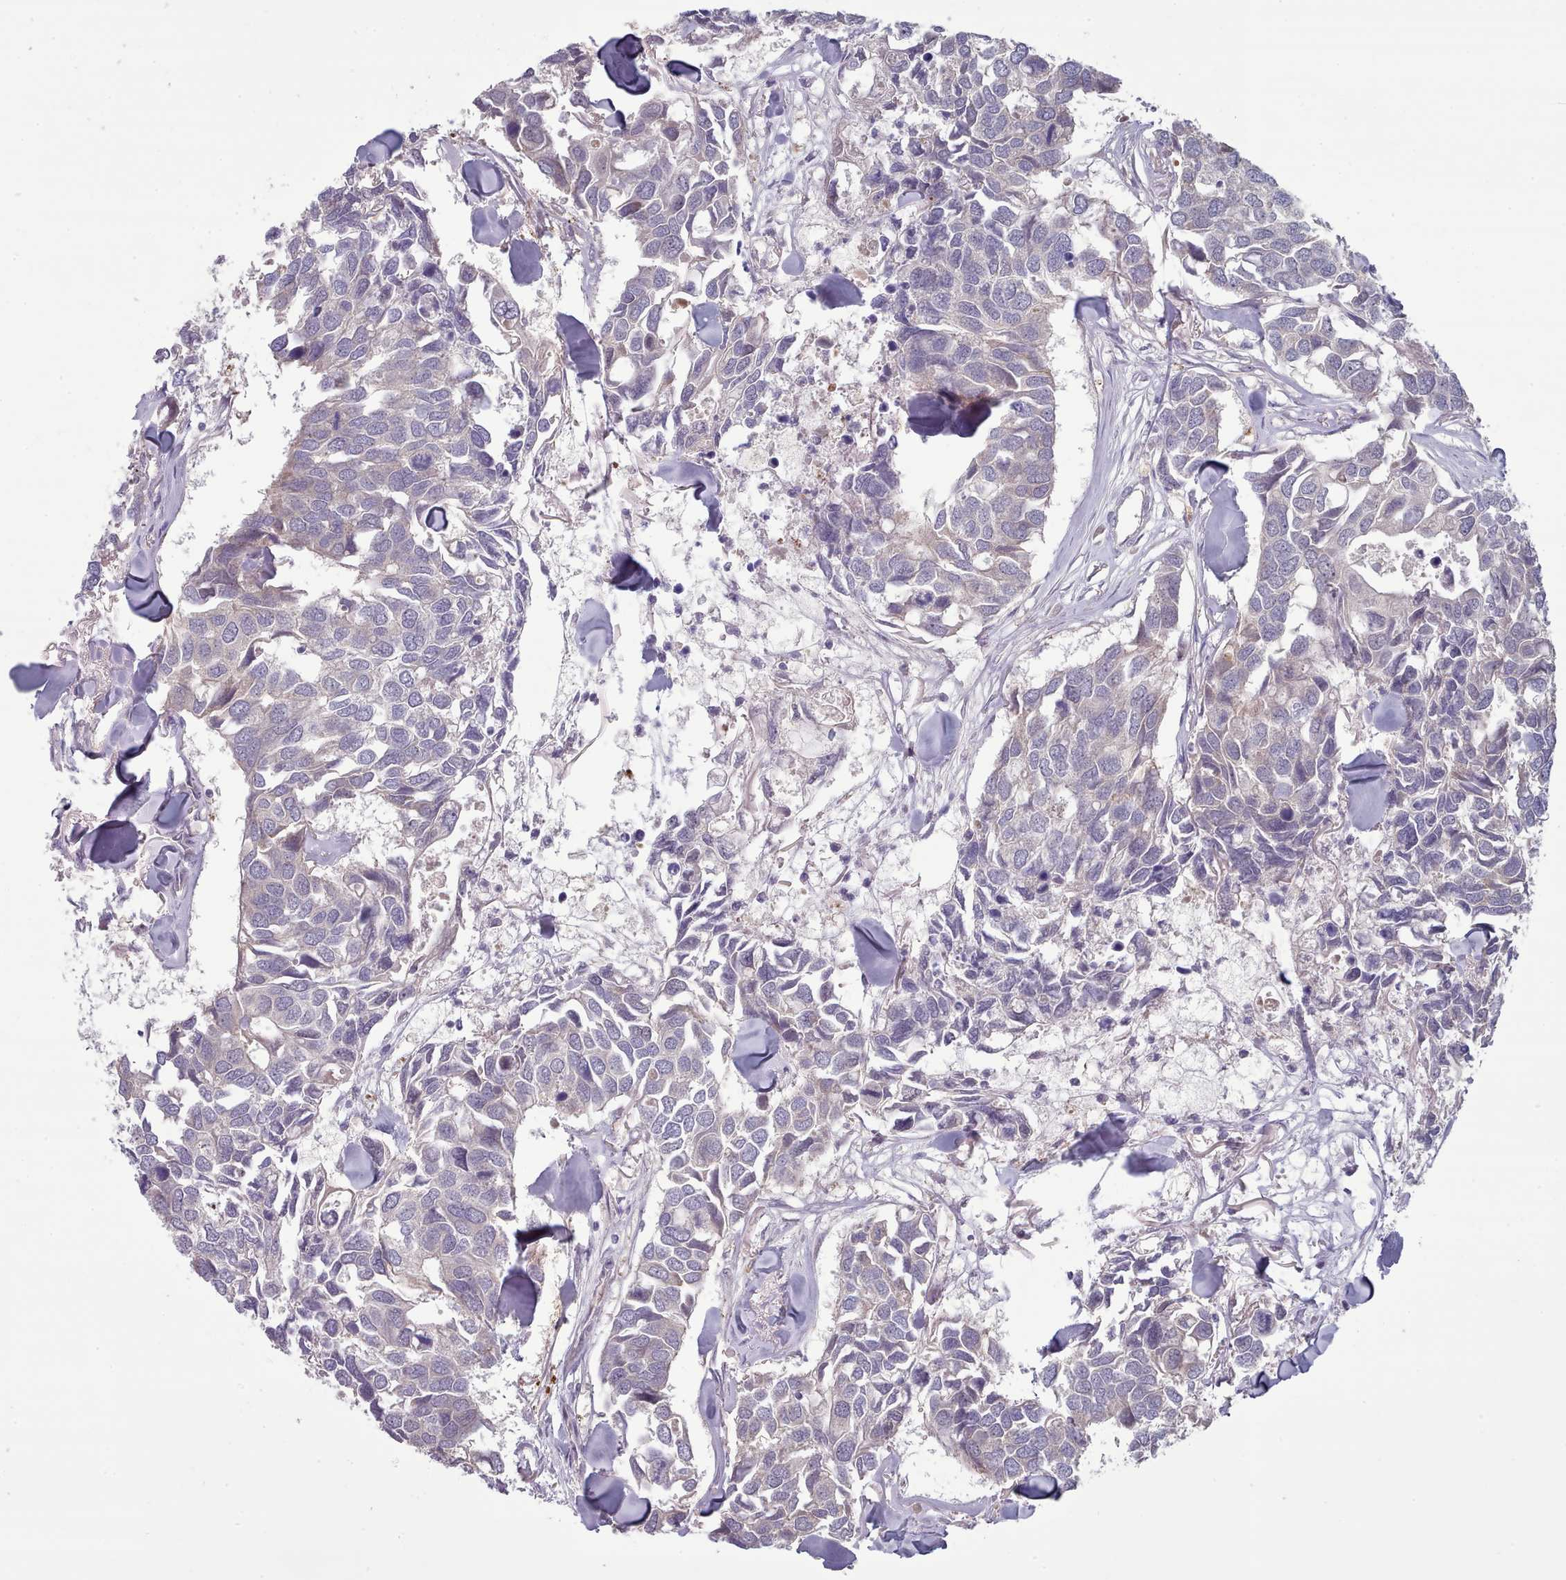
{"staining": {"intensity": "negative", "quantity": "none", "location": "none"}, "tissue": "breast cancer", "cell_type": "Tumor cells", "image_type": "cancer", "snomed": [{"axis": "morphology", "description": "Duct carcinoma"}, {"axis": "topography", "description": "Breast"}], "caption": "This is an IHC micrograph of breast cancer. There is no positivity in tumor cells.", "gene": "CLNS1A", "patient": {"sex": "female", "age": 83}}